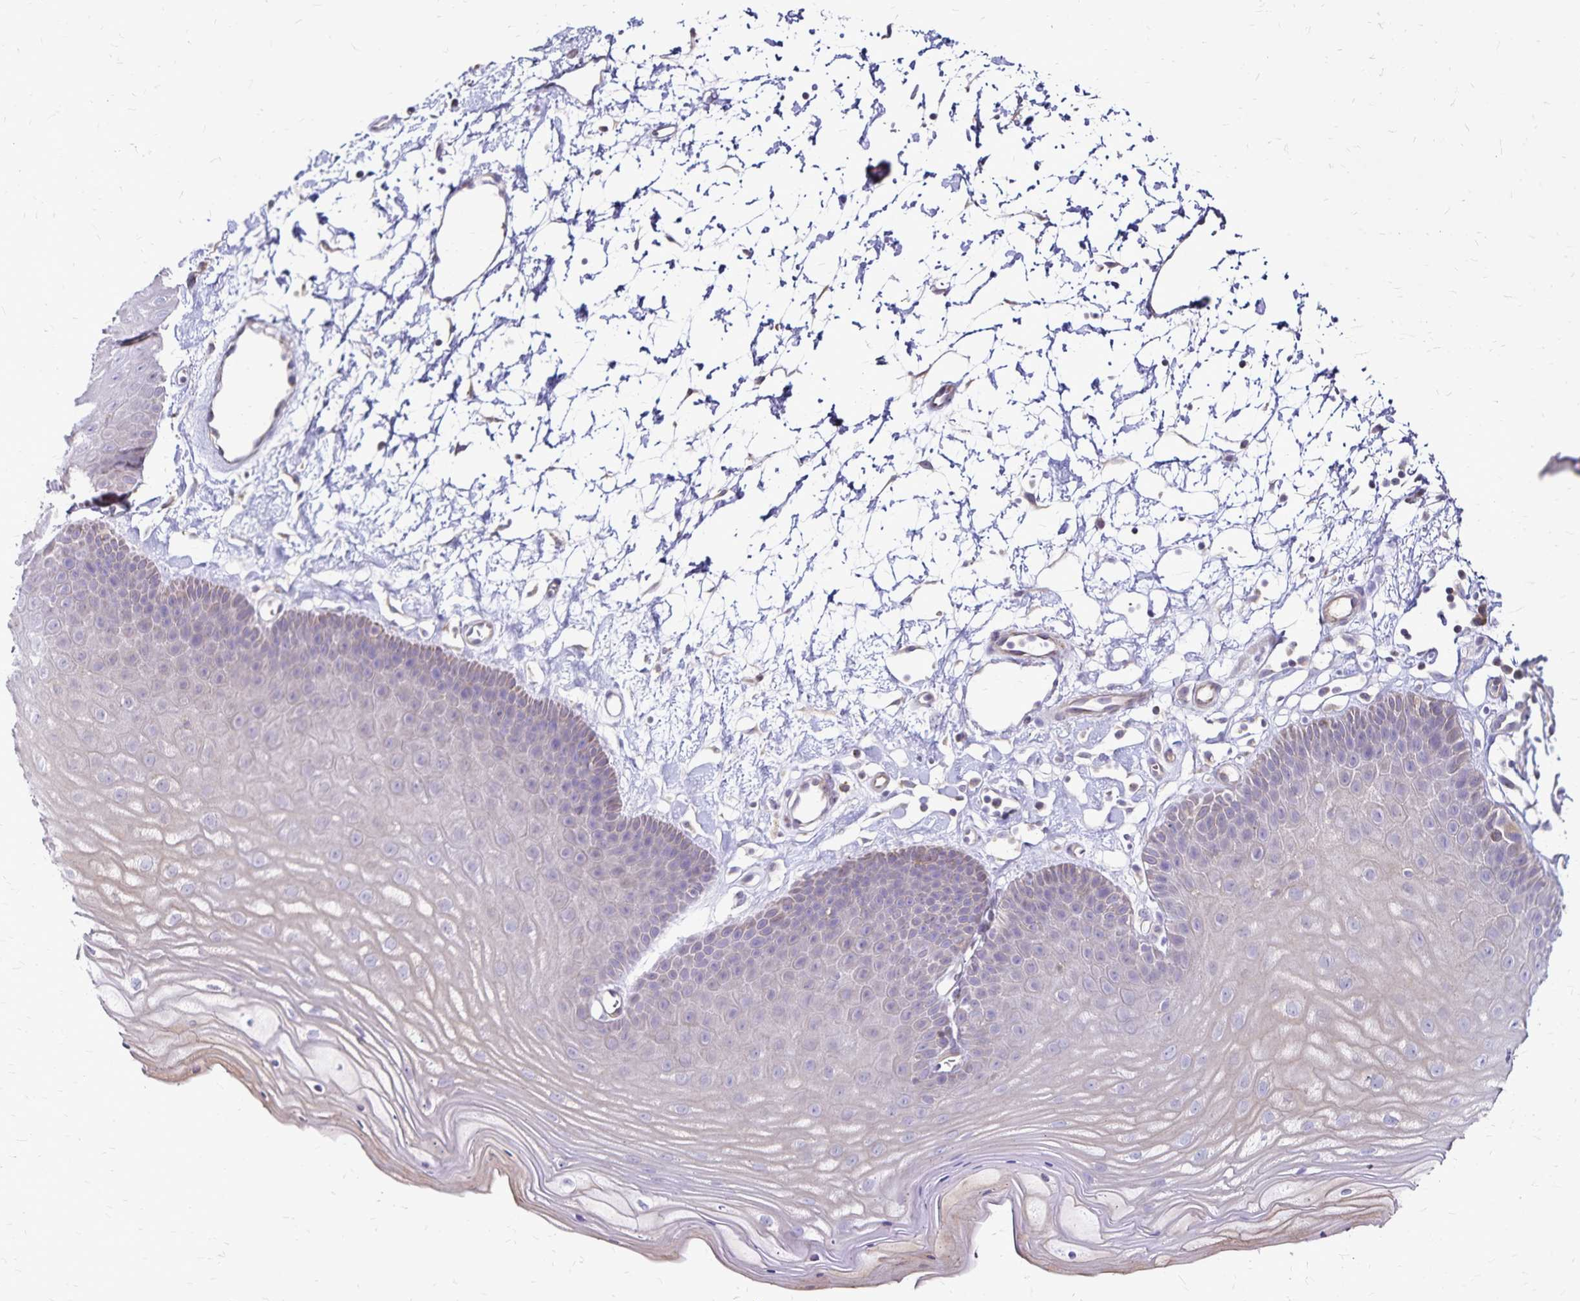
{"staining": {"intensity": "moderate", "quantity": "<25%", "location": "cytoplasmic/membranous"}, "tissue": "skin", "cell_type": "Epidermal cells", "image_type": "normal", "snomed": [{"axis": "morphology", "description": "Normal tissue, NOS"}, {"axis": "topography", "description": "Anal"}], "caption": "Benign skin was stained to show a protein in brown. There is low levels of moderate cytoplasmic/membranous positivity in approximately <25% of epidermal cells. The protein is shown in brown color, while the nuclei are stained blue.", "gene": "NAGPA", "patient": {"sex": "male", "age": 53}}